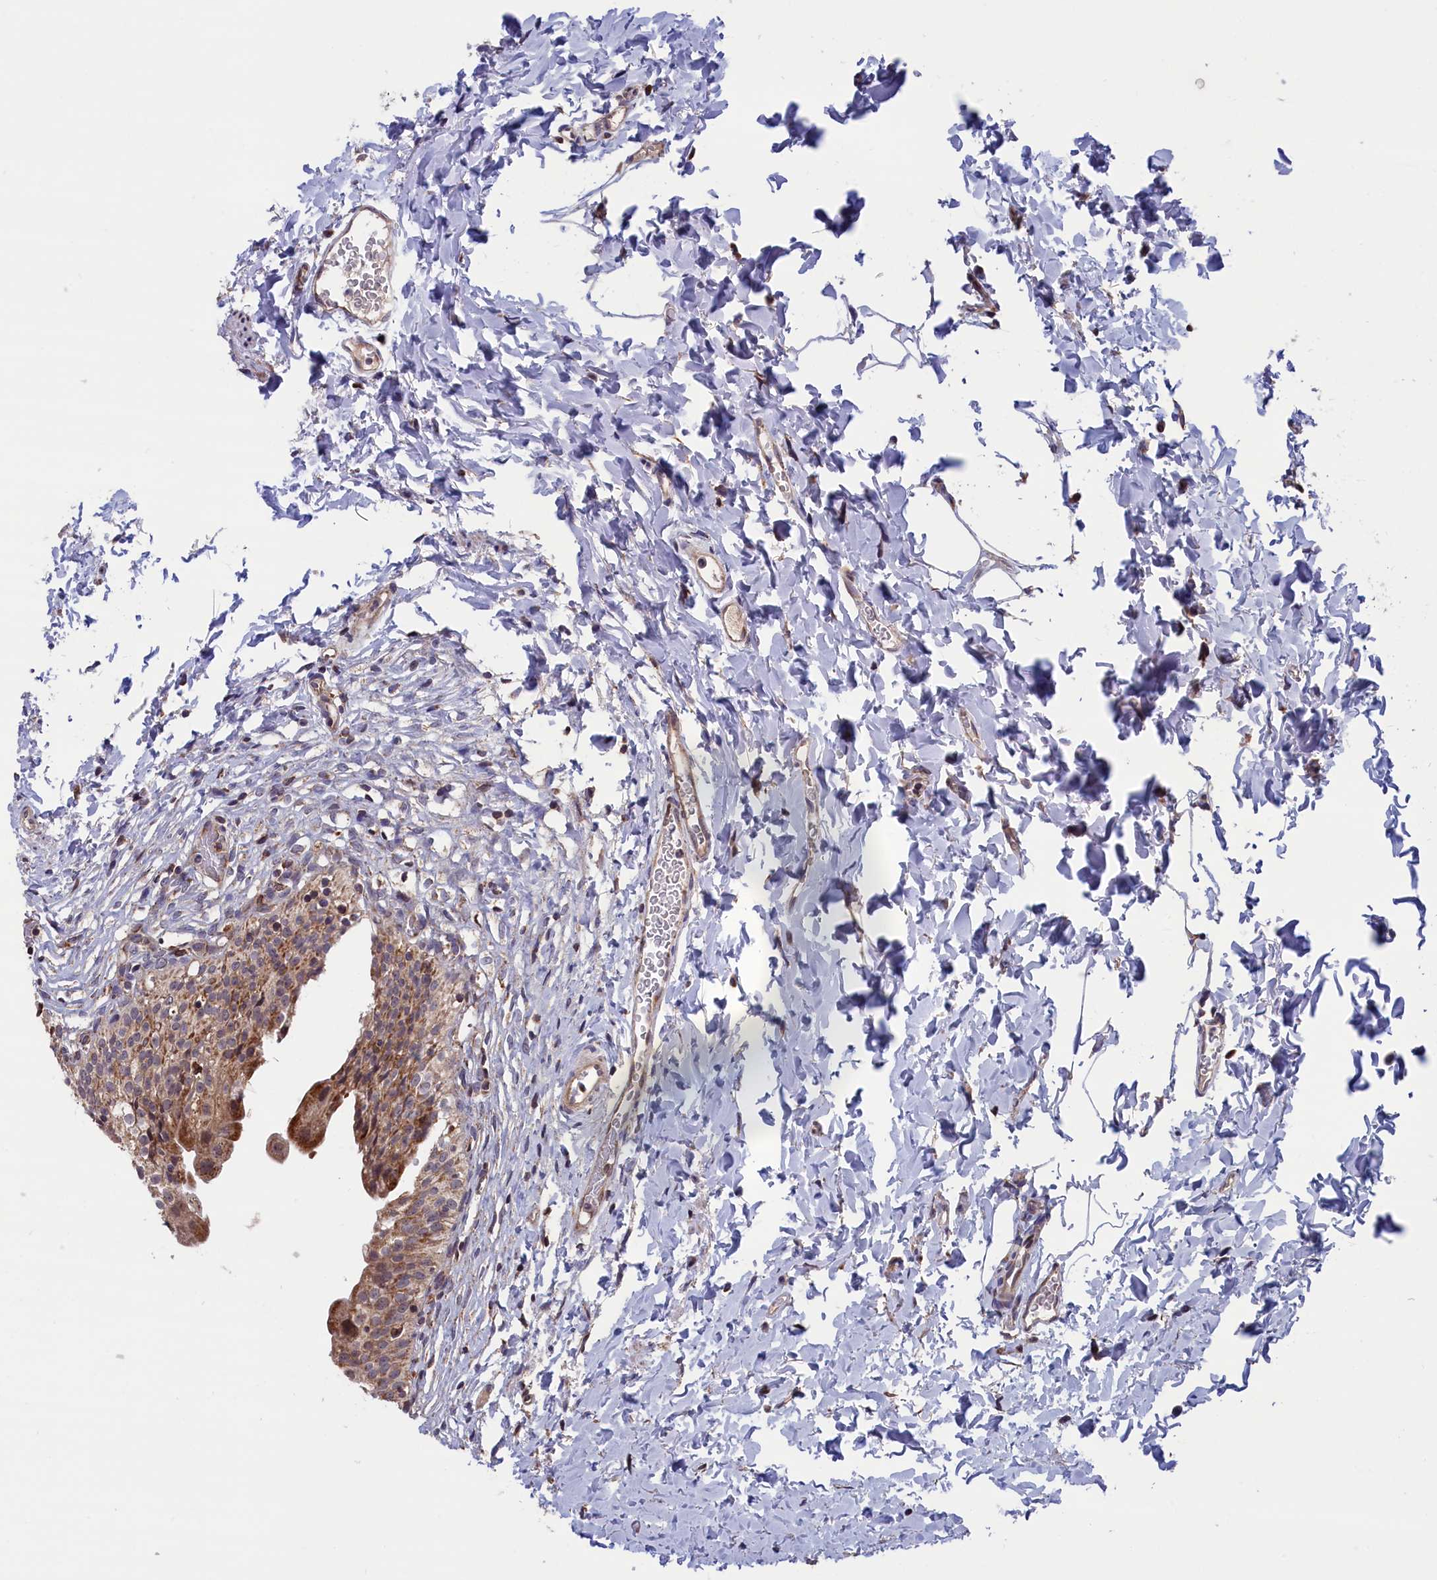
{"staining": {"intensity": "moderate", "quantity": ">75%", "location": "cytoplasmic/membranous"}, "tissue": "urinary bladder", "cell_type": "Urothelial cells", "image_type": "normal", "snomed": [{"axis": "morphology", "description": "Normal tissue, NOS"}, {"axis": "topography", "description": "Urinary bladder"}], "caption": "Normal urinary bladder shows moderate cytoplasmic/membranous expression in about >75% of urothelial cells, visualized by immunohistochemistry.", "gene": "TIMM44", "patient": {"sex": "male", "age": 55}}